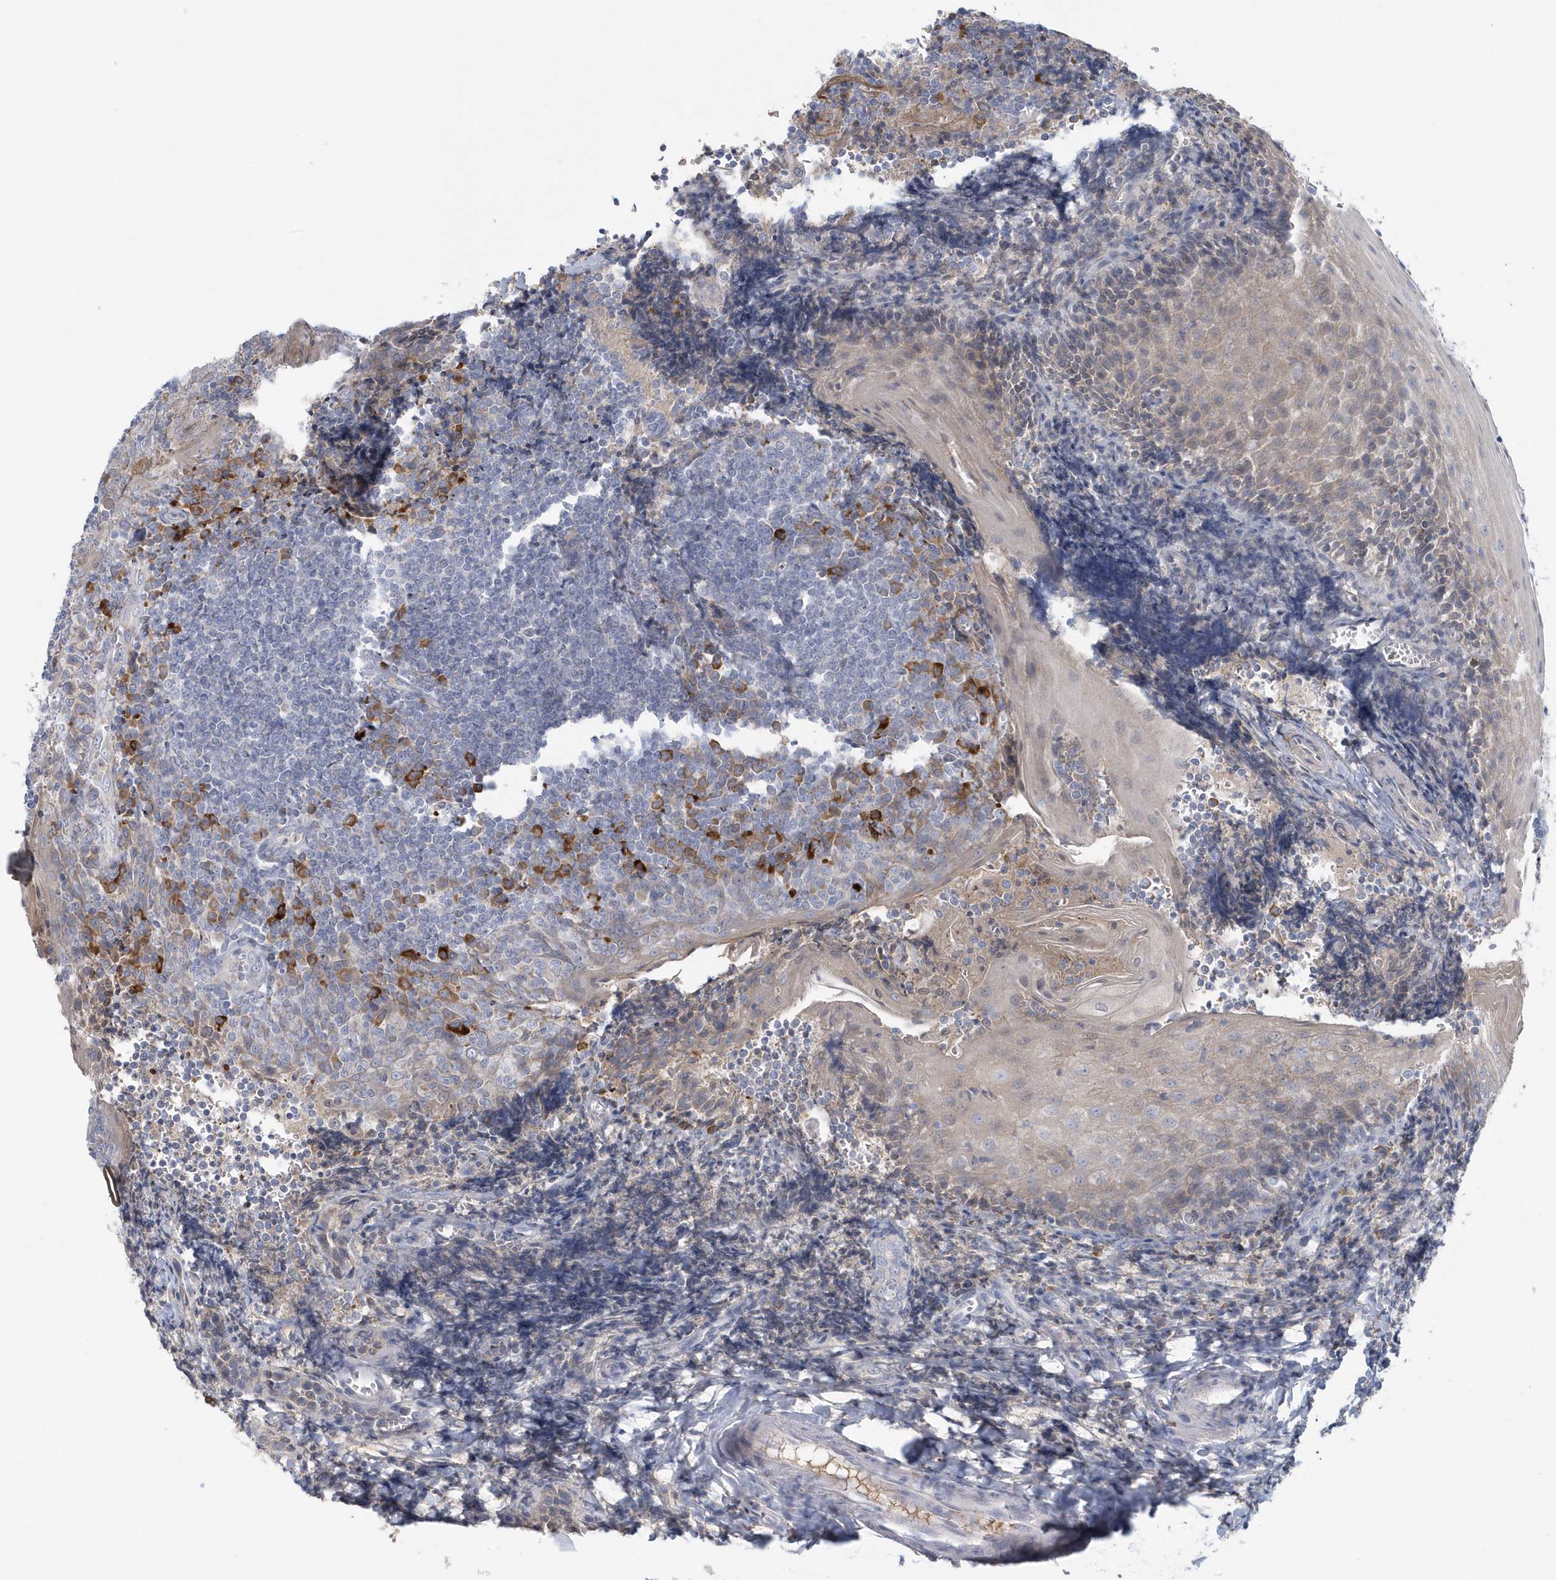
{"staining": {"intensity": "negative", "quantity": "none", "location": "none"}, "tissue": "tonsil", "cell_type": "Germinal center cells", "image_type": "normal", "snomed": [{"axis": "morphology", "description": "Normal tissue, NOS"}, {"axis": "topography", "description": "Tonsil"}], "caption": "Immunohistochemistry (IHC) photomicrograph of normal tonsil: tonsil stained with DAB reveals no significant protein expression in germinal center cells.", "gene": "SPATA18", "patient": {"sex": "male", "age": 27}}